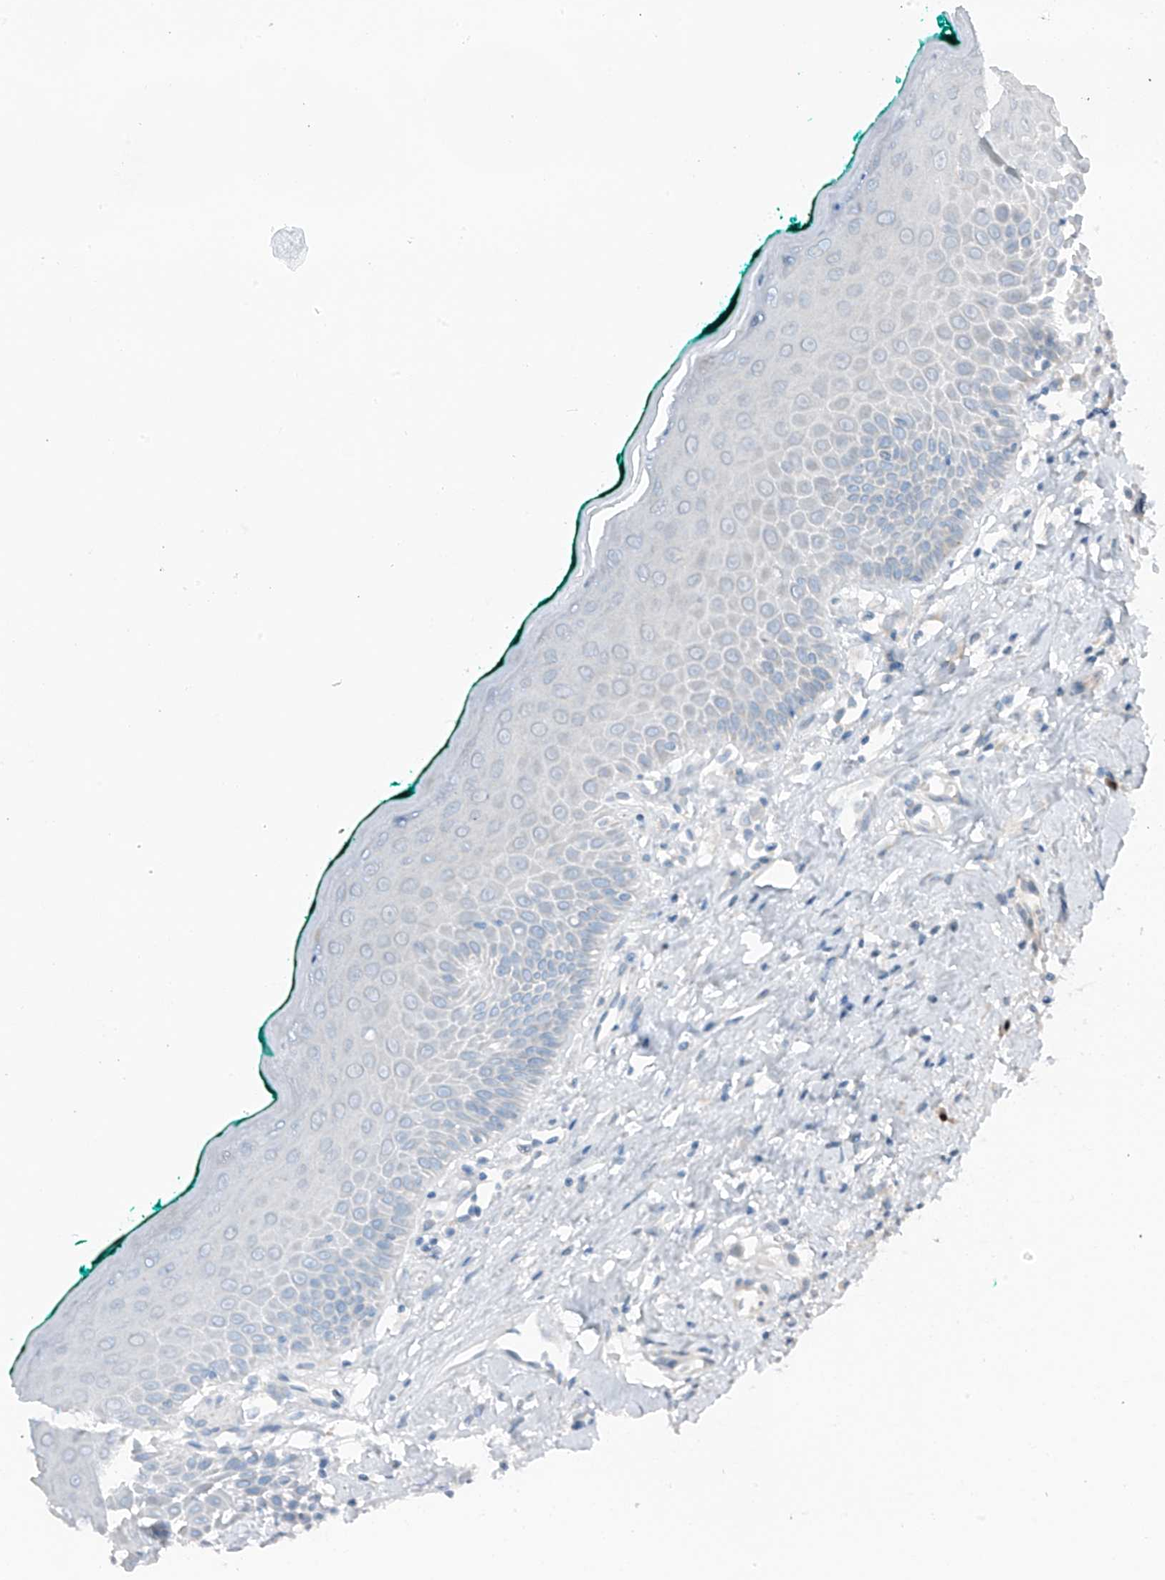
{"staining": {"intensity": "negative", "quantity": "none", "location": "none"}, "tissue": "oral mucosa", "cell_type": "Squamous epithelial cells", "image_type": "normal", "snomed": [{"axis": "morphology", "description": "Normal tissue, NOS"}, {"axis": "topography", "description": "Oral tissue"}], "caption": "Immunohistochemistry (IHC) of benign human oral mucosa exhibits no staining in squamous epithelial cells.", "gene": "SLC12A6", "patient": {"sex": "female", "age": 70}}